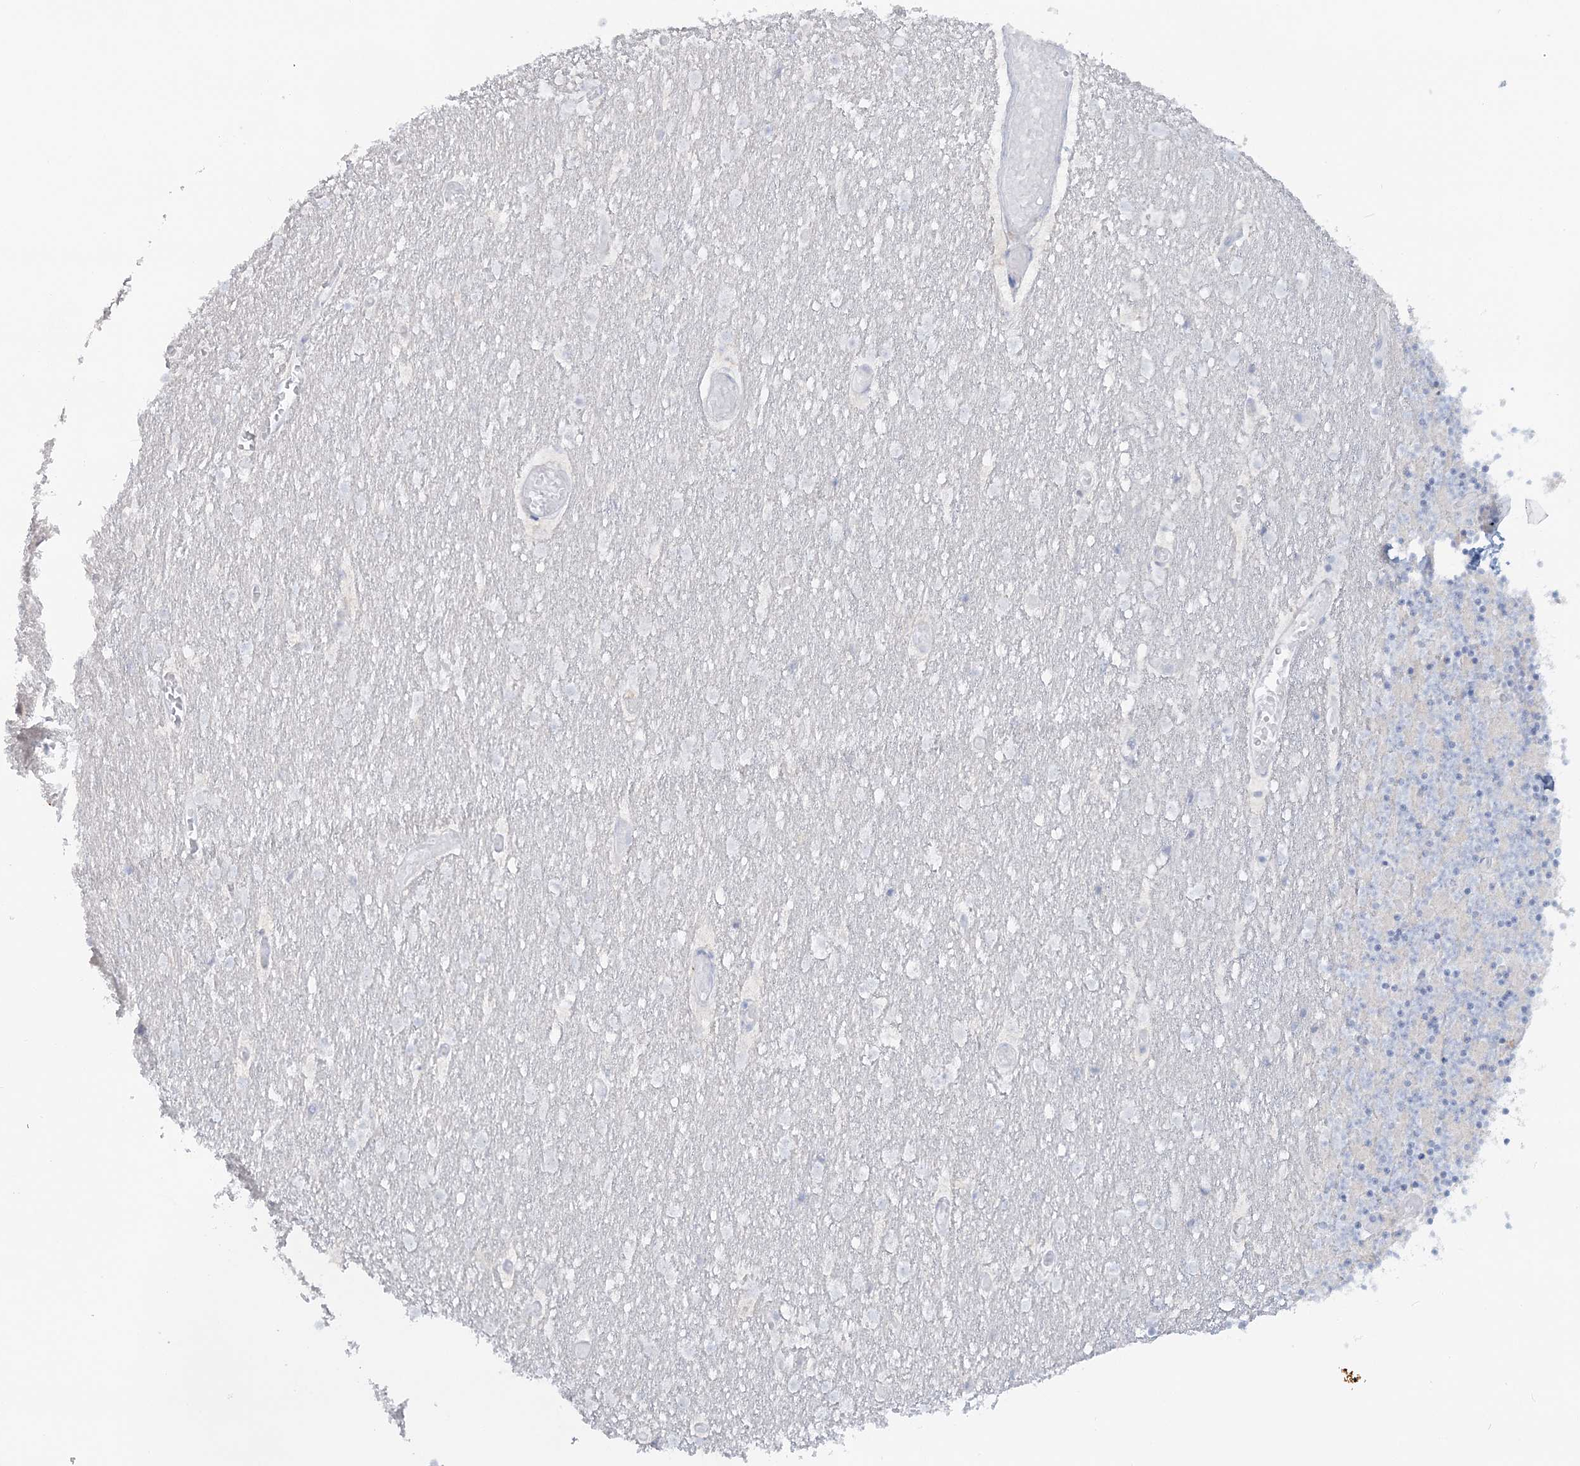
{"staining": {"intensity": "negative", "quantity": "none", "location": "none"}, "tissue": "cerebellum", "cell_type": "Cells in granular layer", "image_type": "normal", "snomed": [{"axis": "morphology", "description": "Normal tissue, NOS"}, {"axis": "topography", "description": "Cerebellum"}], "caption": "Cells in granular layer show no significant protein expression in normal cerebellum. The staining is performed using DAB brown chromogen with nuclei counter-stained in using hematoxylin.", "gene": "WDSUB1", "patient": {"sex": "female", "age": 28}}